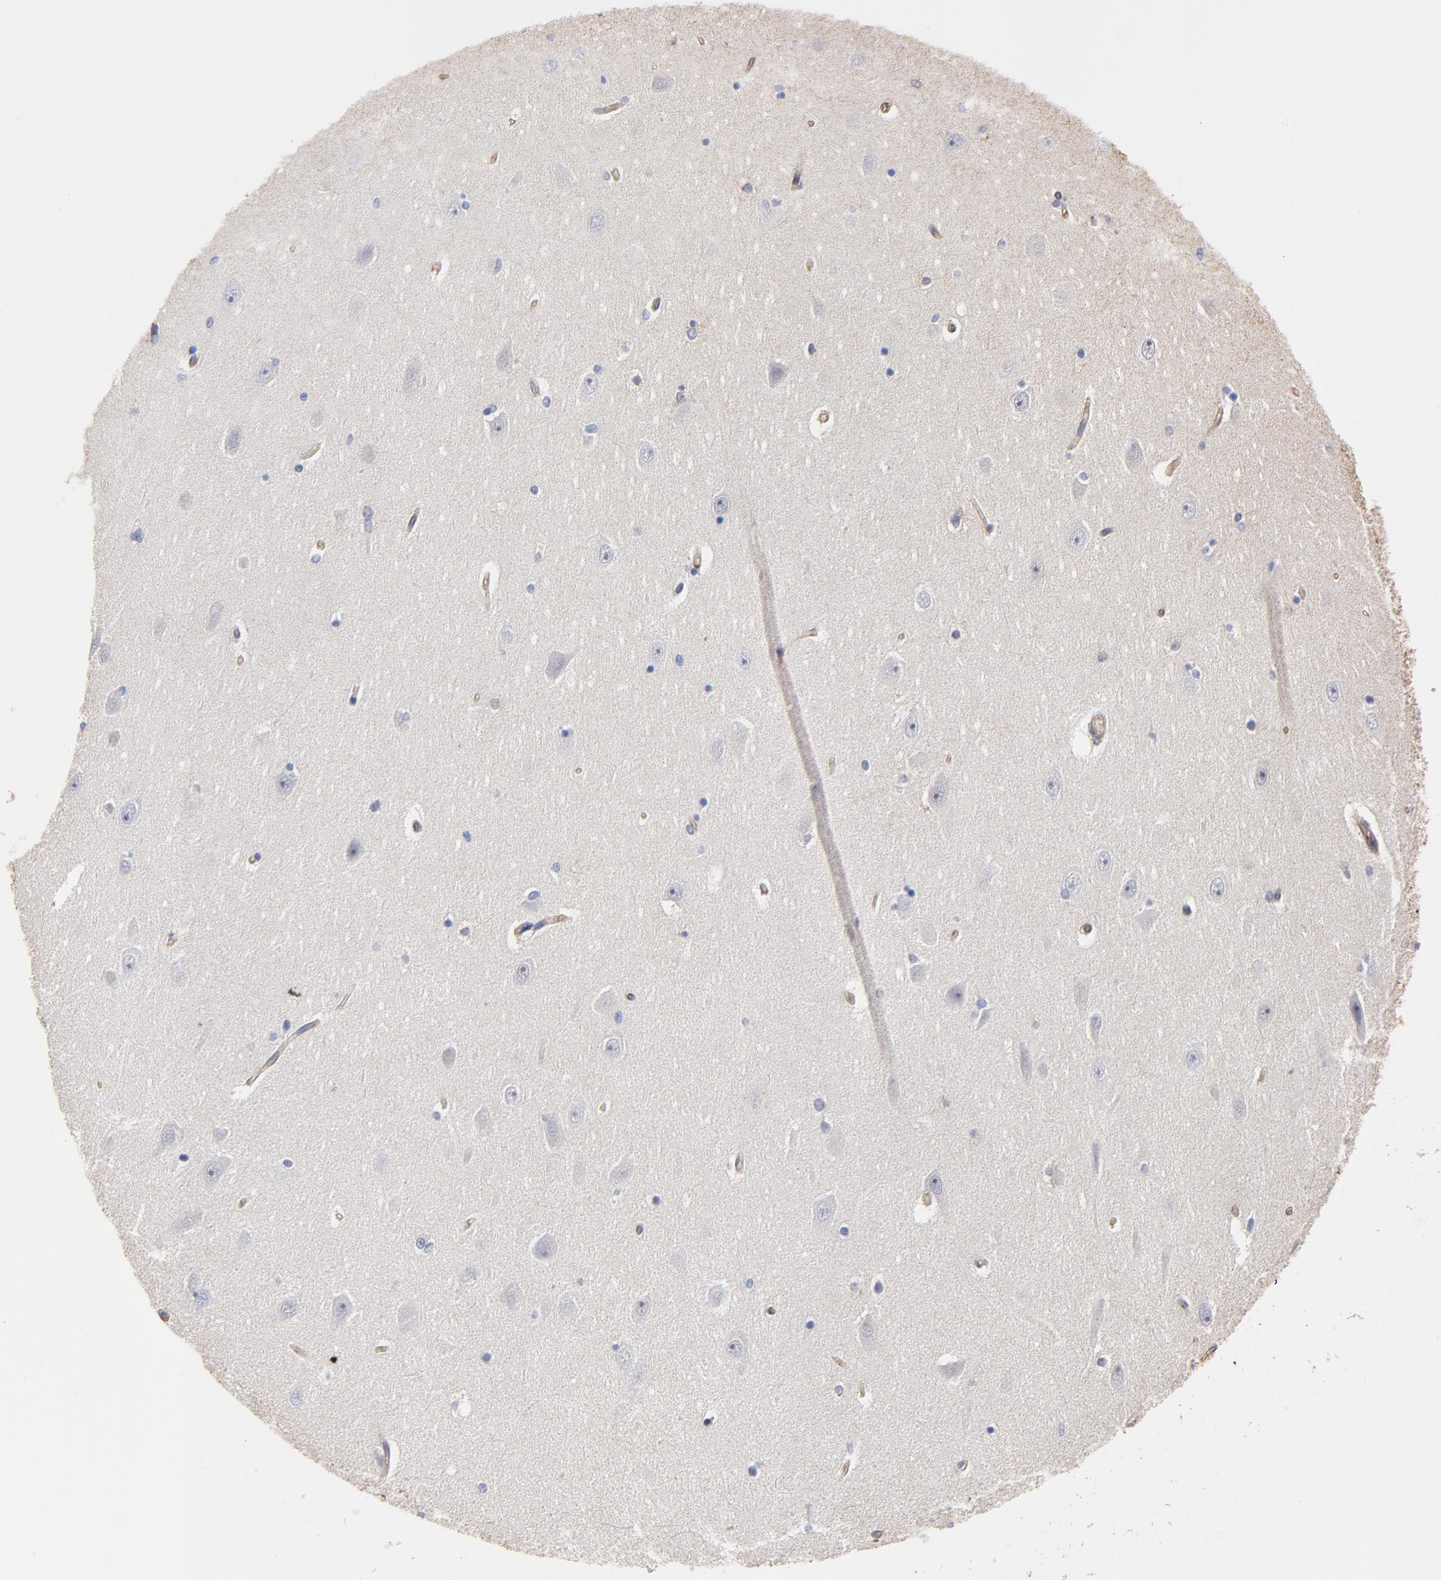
{"staining": {"intensity": "moderate", "quantity": "<25%", "location": "cytoplasmic/membranous"}, "tissue": "hippocampus", "cell_type": "Glial cells", "image_type": "normal", "snomed": [{"axis": "morphology", "description": "Normal tissue, NOS"}, {"axis": "topography", "description": "Hippocampus"}], "caption": "IHC of benign human hippocampus demonstrates low levels of moderate cytoplasmic/membranous expression in approximately <25% of glial cells.", "gene": "LRCH2", "patient": {"sex": "female", "age": 54}}